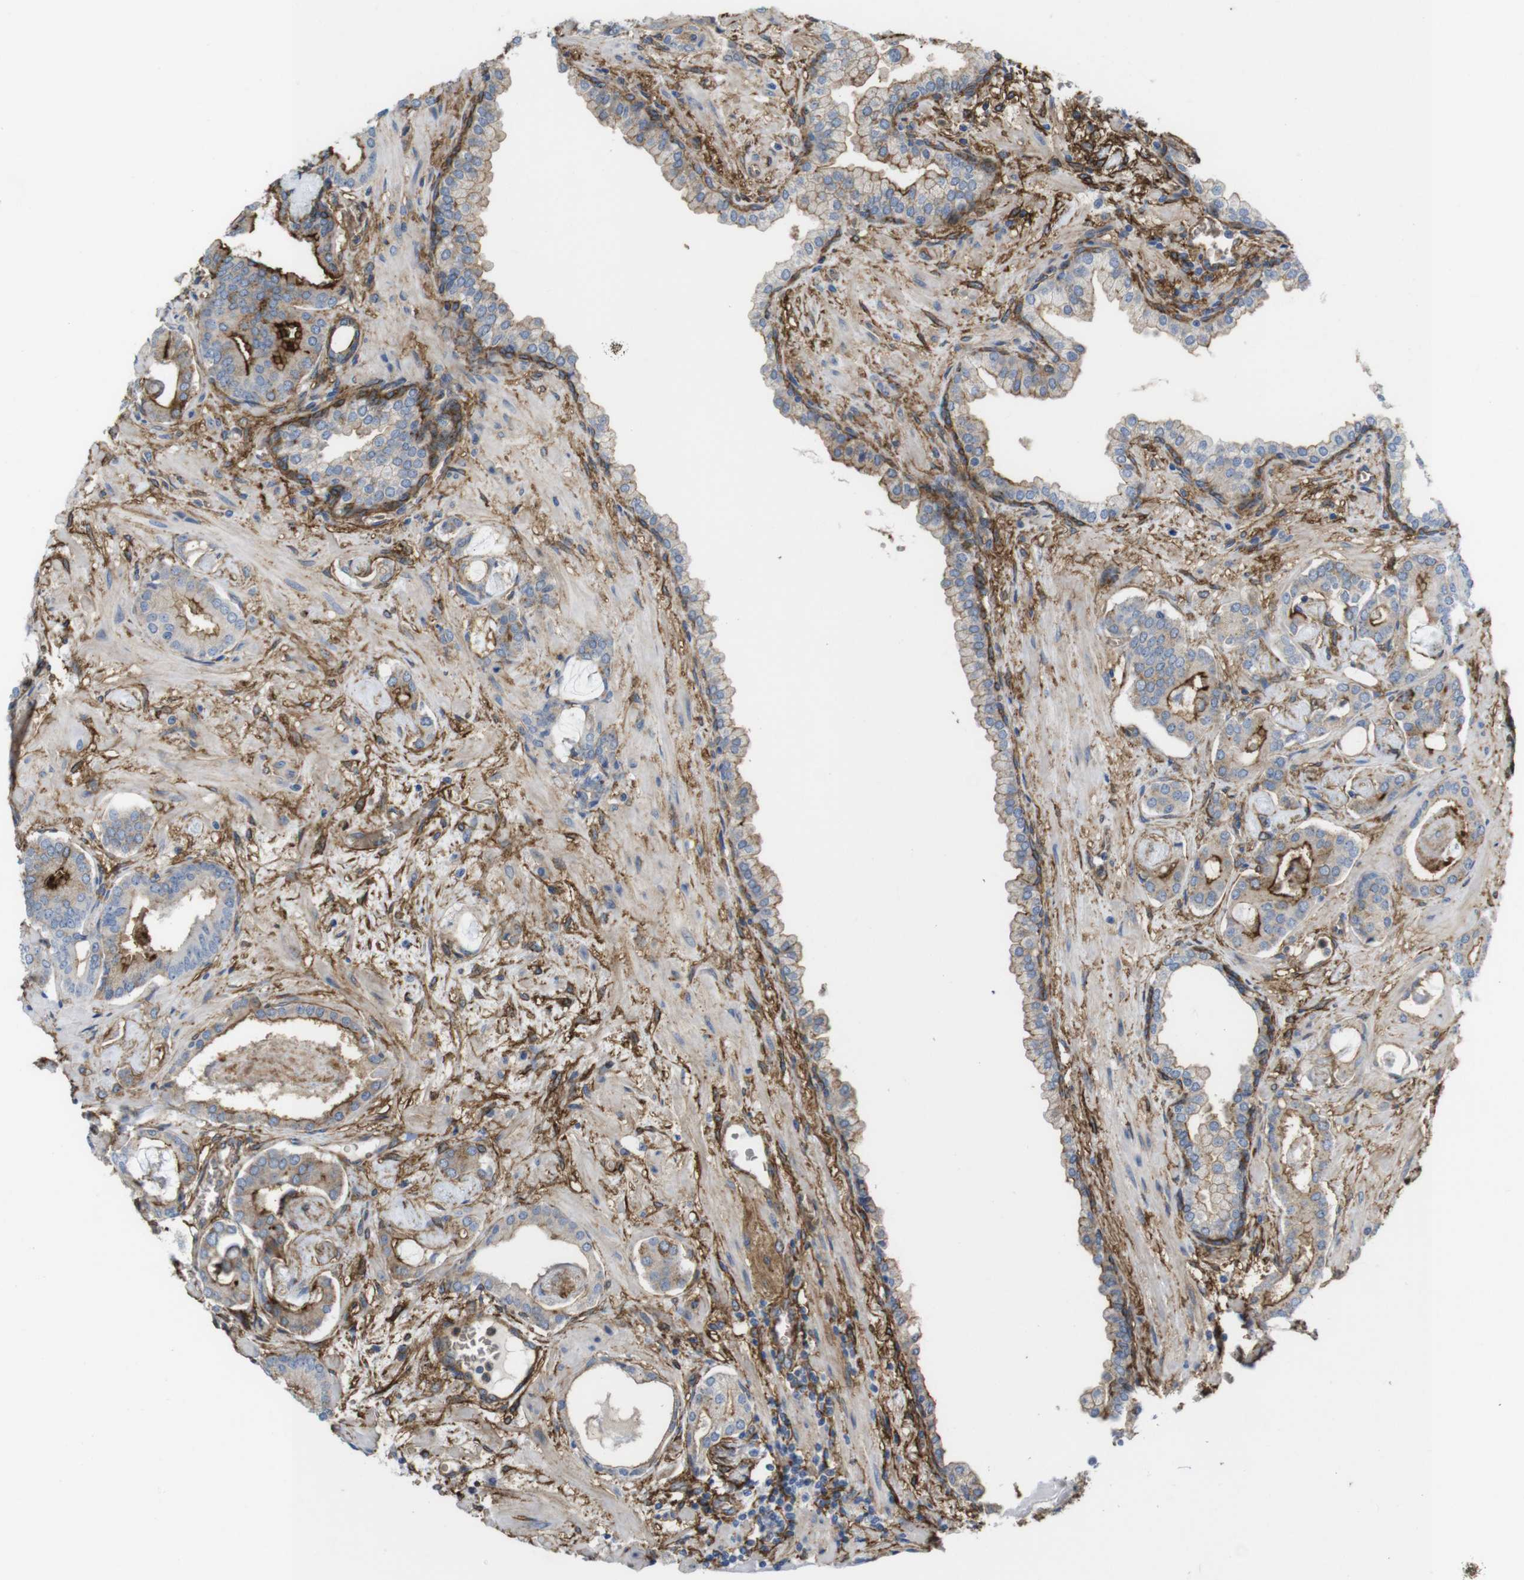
{"staining": {"intensity": "strong", "quantity": "<25%", "location": "cytoplasmic/membranous"}, "tissue": "prostate cancer", "cell_type": "Tumor cells", "image_type": "cancer", "snomed": [{"axis": "morphology", "description": "Adenocarcinoma, Low grade"}, {"axis": "topography", "description": "Prostate"}], "caption": "Human adenocarcinoma (low-grade) (prostate) stained for a protein (brown) reveals strong cytoplasmic/membranous positive expression in about <25% of tumor cells.", "gene": "CYBRD1", "patient": {"sex": "male", "age": 53}}